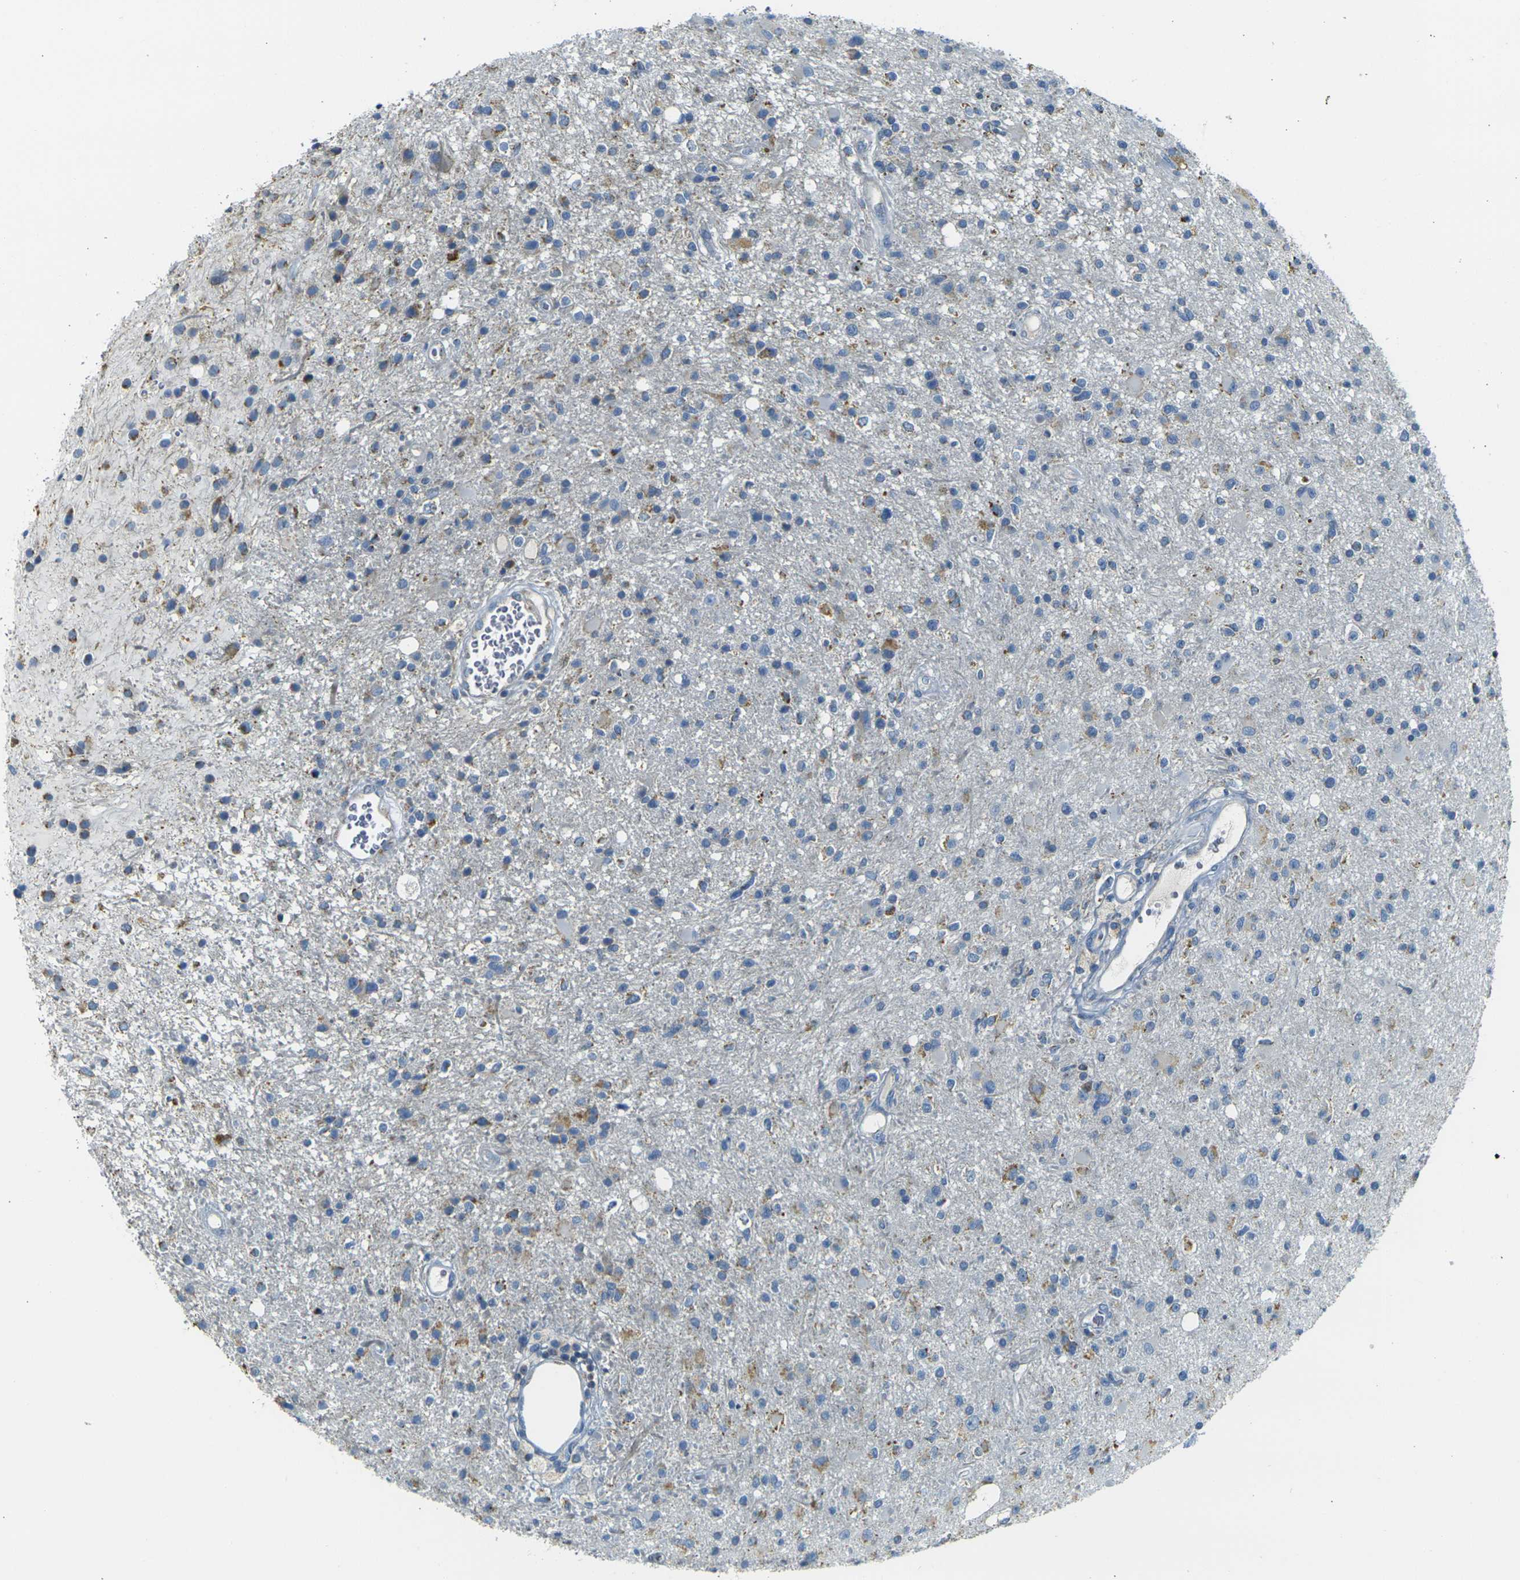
{"staining": {"intensity": "weak", "quantity": "<25%", "location": "cytoplasmic/membranous"}, "tissue": "glioma", "cell_type": "Tumor cells", "image_type": "cancer", "snomed": [{"axis": "morphology", "description": "Glioma, malignant, High grade"}, {"axis": "topography", "description": "Brain"}], "caption": "Tumor cells show no significant protein expression in malignant glioma (high-grade). (Stains: DAB (3,3'-diaminobenzidine) immunohistochemistry with hematoxylin counter stain, Microscopy: brightfield microscopy at high magnification).", "gene": "PARD6B", "patient": {"sex": "male", "age": 33}}